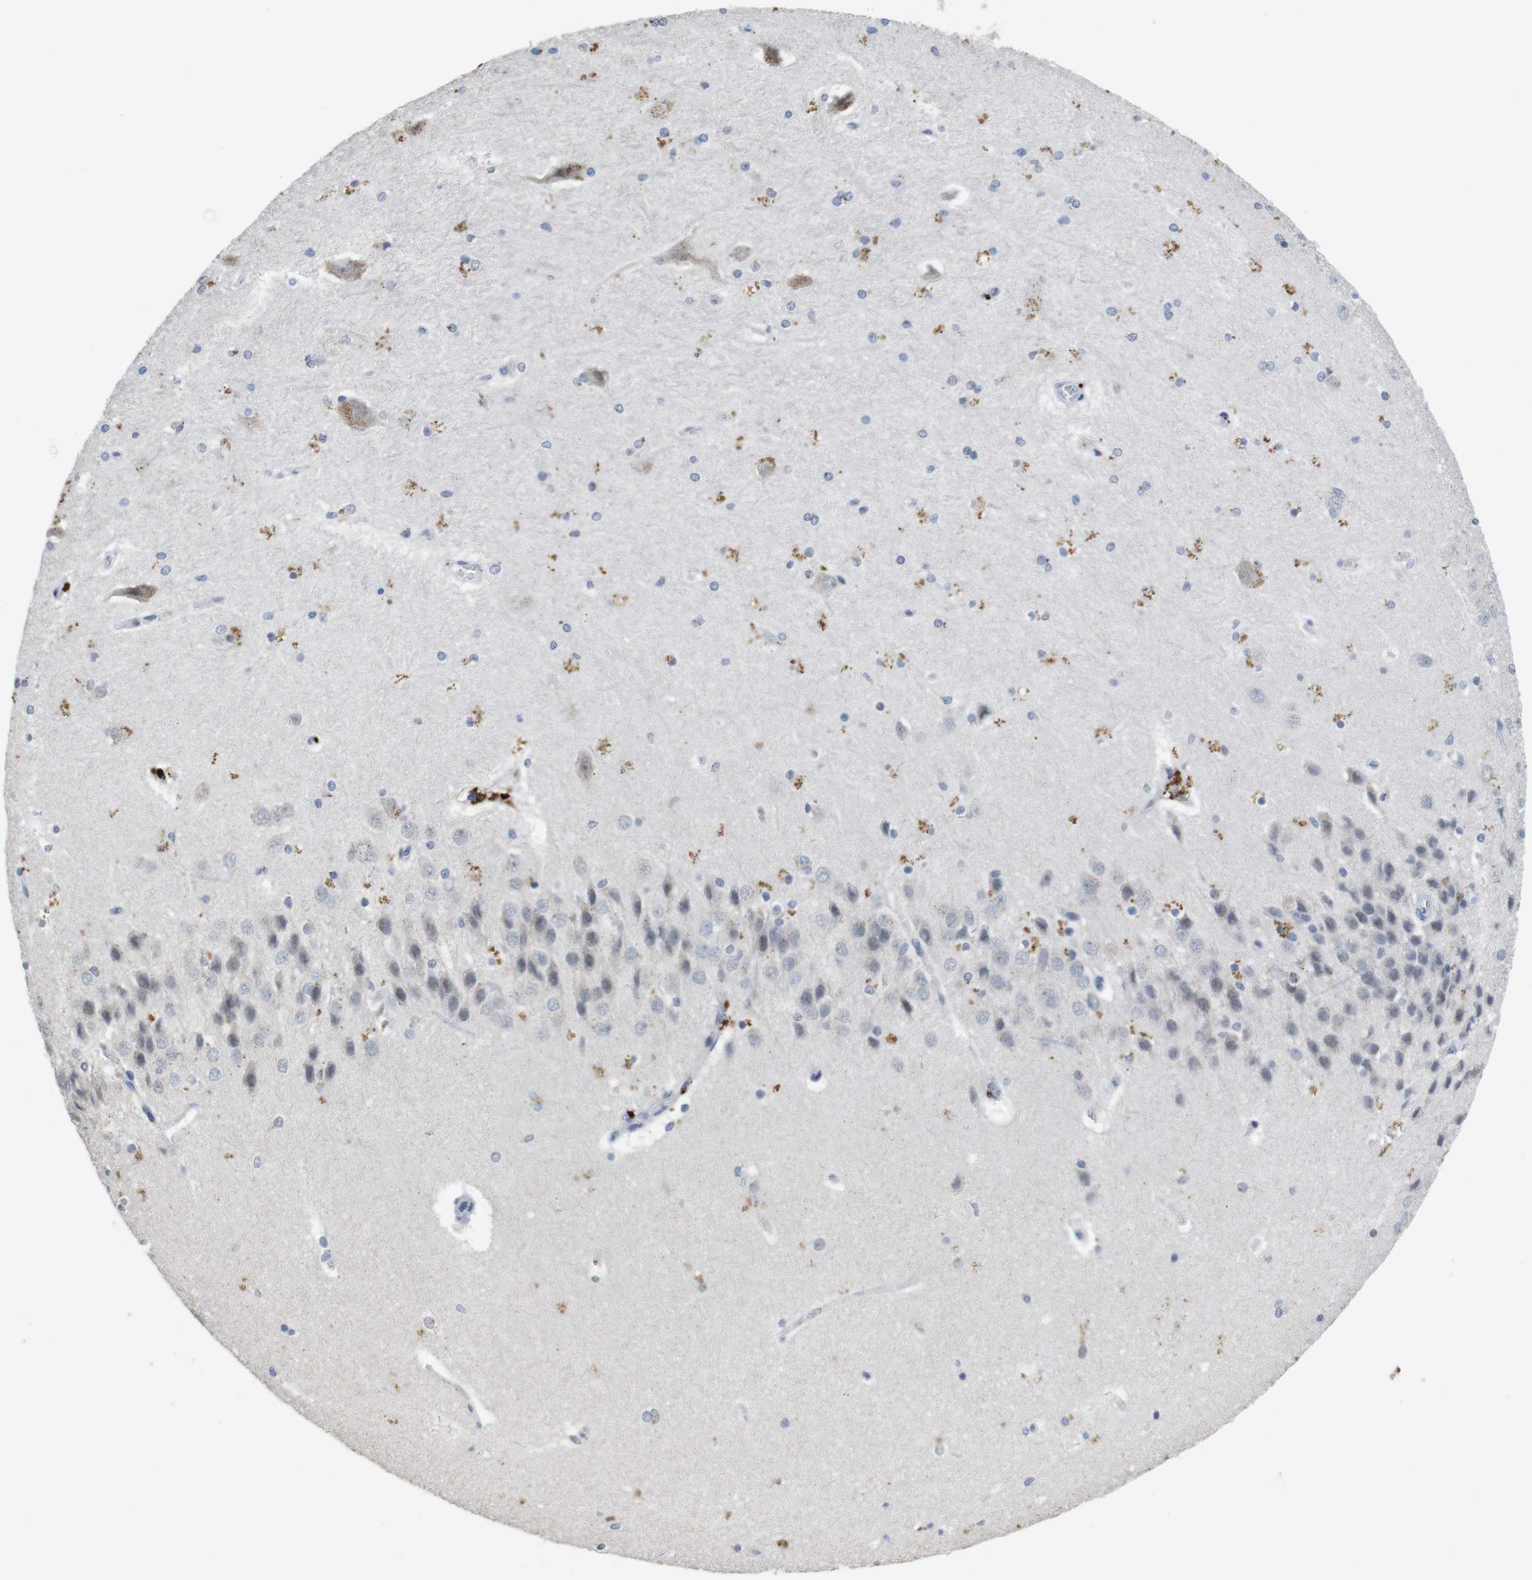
{"staining": {"intensity": "moderate", "quantity": "<25%", "location": "cytoplasmic/membranous"}, "tissue": "hippocampus", "cell_type": "Glial cells", "image_type": "normal", "snomed": [{"axis": "morphology", "description": "Normal tissue, NOS"}, {"axis": "topography", "description": "Hippocampus"}], "caption": "Moderate cytoplasmic/membranous protein staining is appreciated in approximately <25% of glial cells in hippocampus. The protein is stained brown, and the nuclei are stained in blue (DAB IHC with brightfield microscopy, high magnification).", "gene": "KPNA2", "patient": {"sex": "female", "age": 19}}